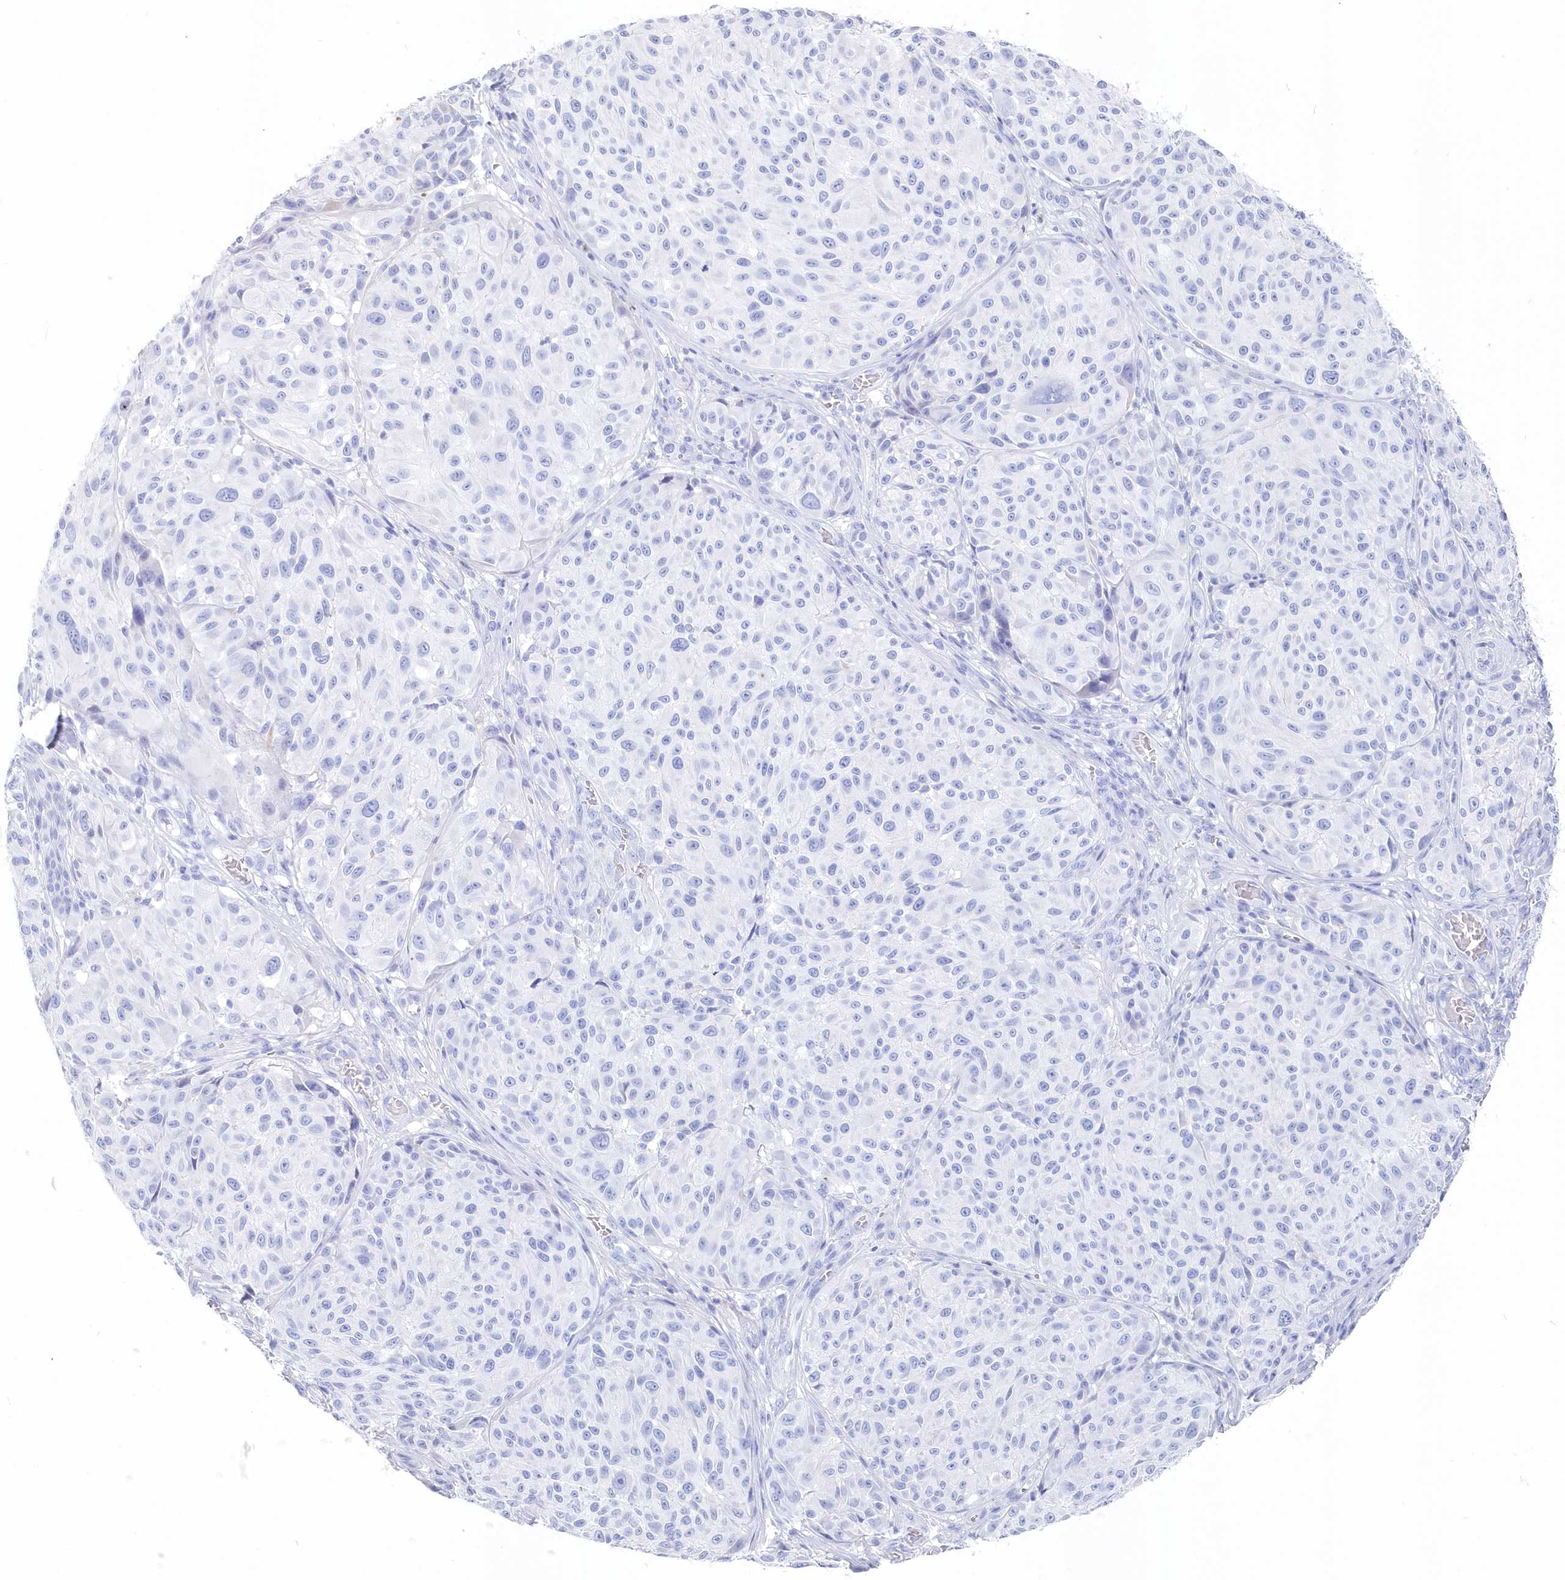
{"staining": {"intensity": "negative", "quantity": "none", "location": "none"}, "tissue": "melanoma", "cell_type": "Tumor cells", "image_type": "cancer", "snomed": [{"axis": "morphology", "description": "Malignant melanoma, NOS"}, {"axis": "topography", "description": "Skin"}], "caption": "DAB immunohistochemical staining of malignant melanoma shows no significant expression in tumor cells. (Stains: DAB immunohistochemistry (IHC) with hematoxylin counter stain, Microscopy: brightfield microscopy at high magnification).", "gene": "CSNK1G2", "patient": {"sex": "male", "age": 83}}